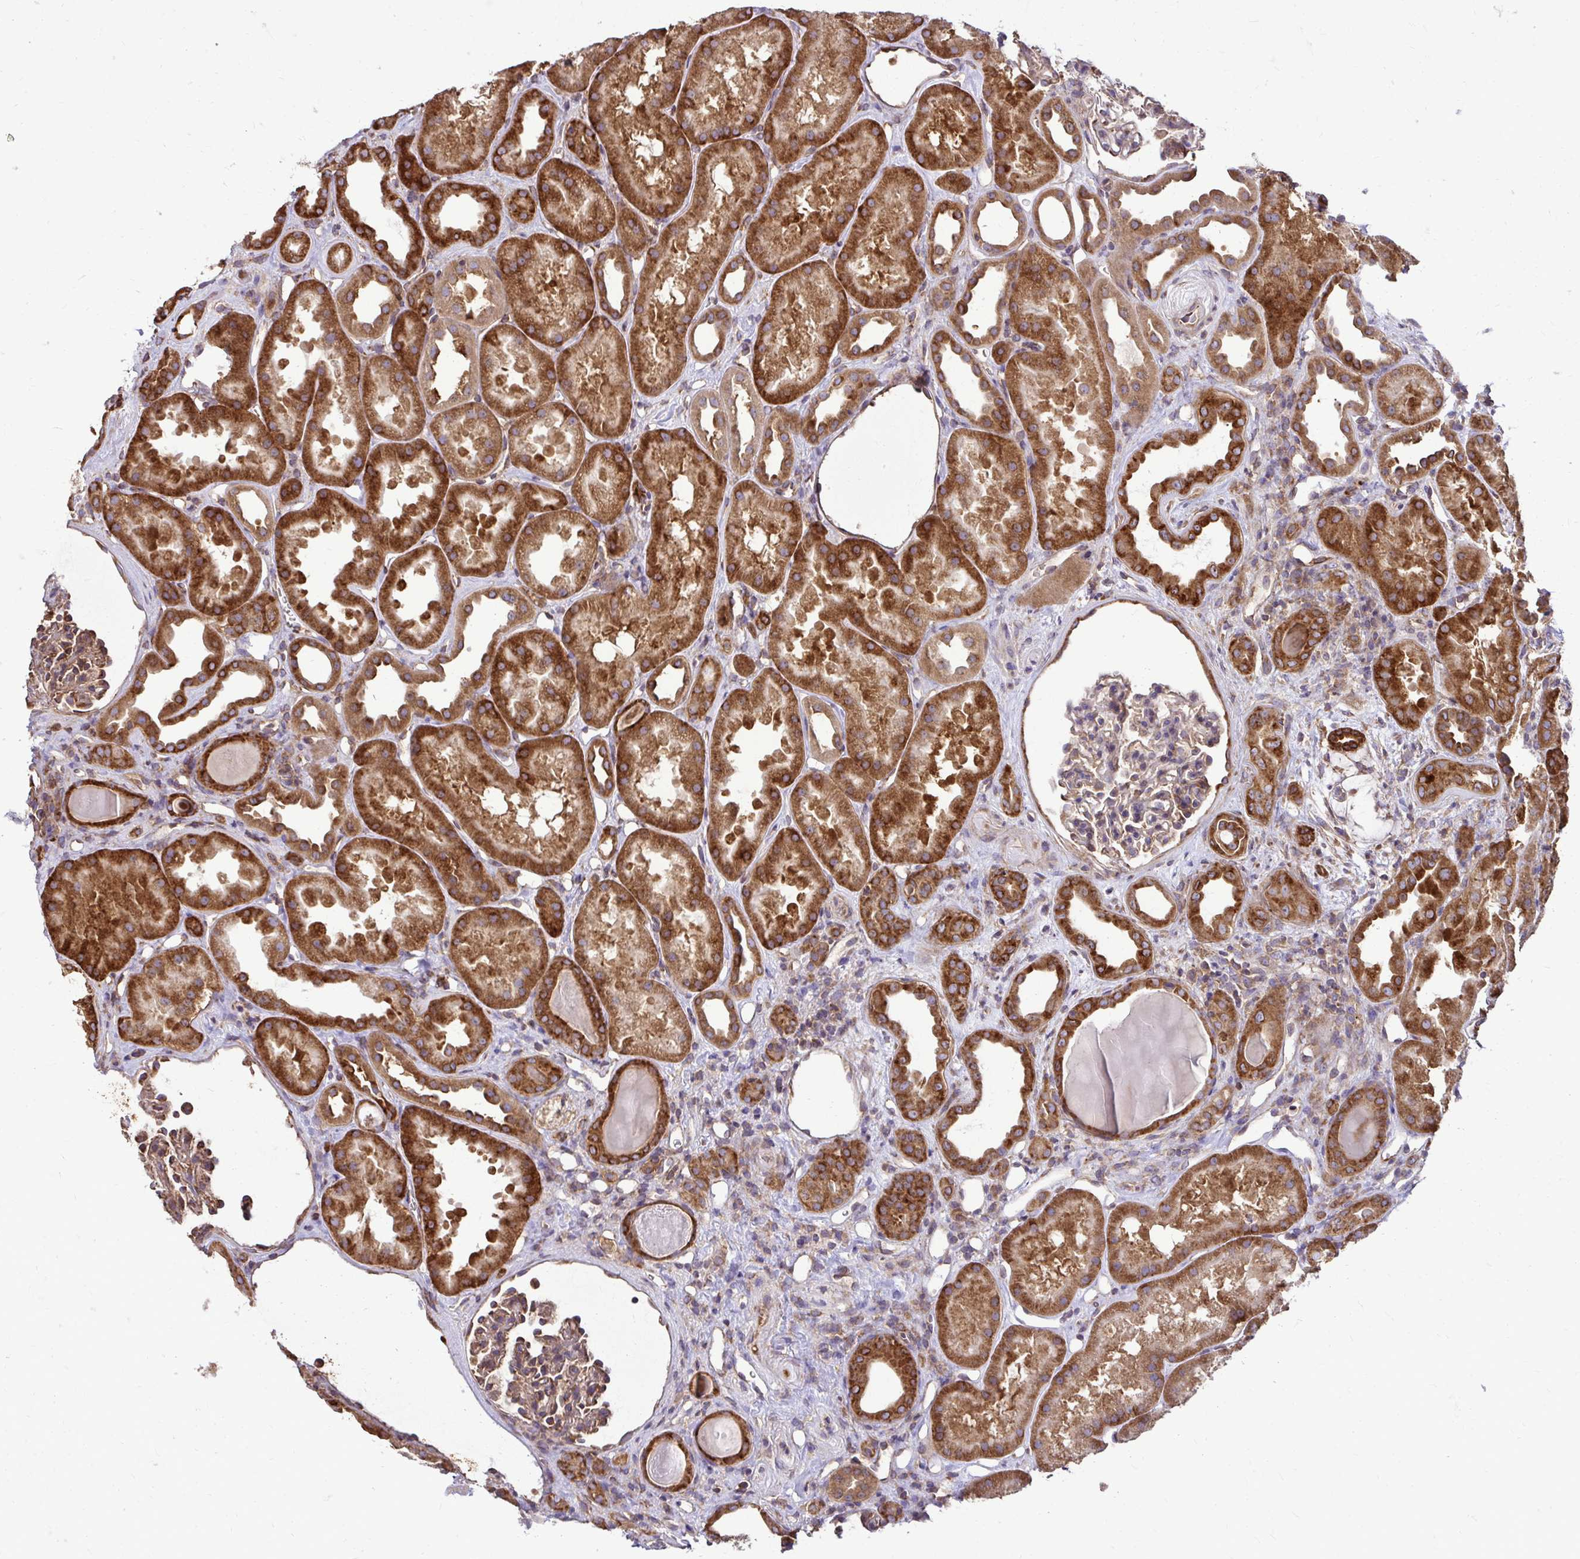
{"staining": {"intensity": "moderate", "quantity": "25%-75%", "location": "cytoplasmic/membranous"}, "tissue": "kidney", "cell_type": "Cells in glomeruli", "image_type": "normal", "snomed": [{"axis": "morphology", "description": "Normal tissue, NOS"}, {"axis": "topography", "description": "Kidney"}], "caption": "Brown immunohistochemical staining in benign kidney displays moderate cytoplasmic/membranous staining in approximately 25%-75% of cells in glomeruli.", "gene": "FMR1", "patient": {"sex": "male", "age": 61}}